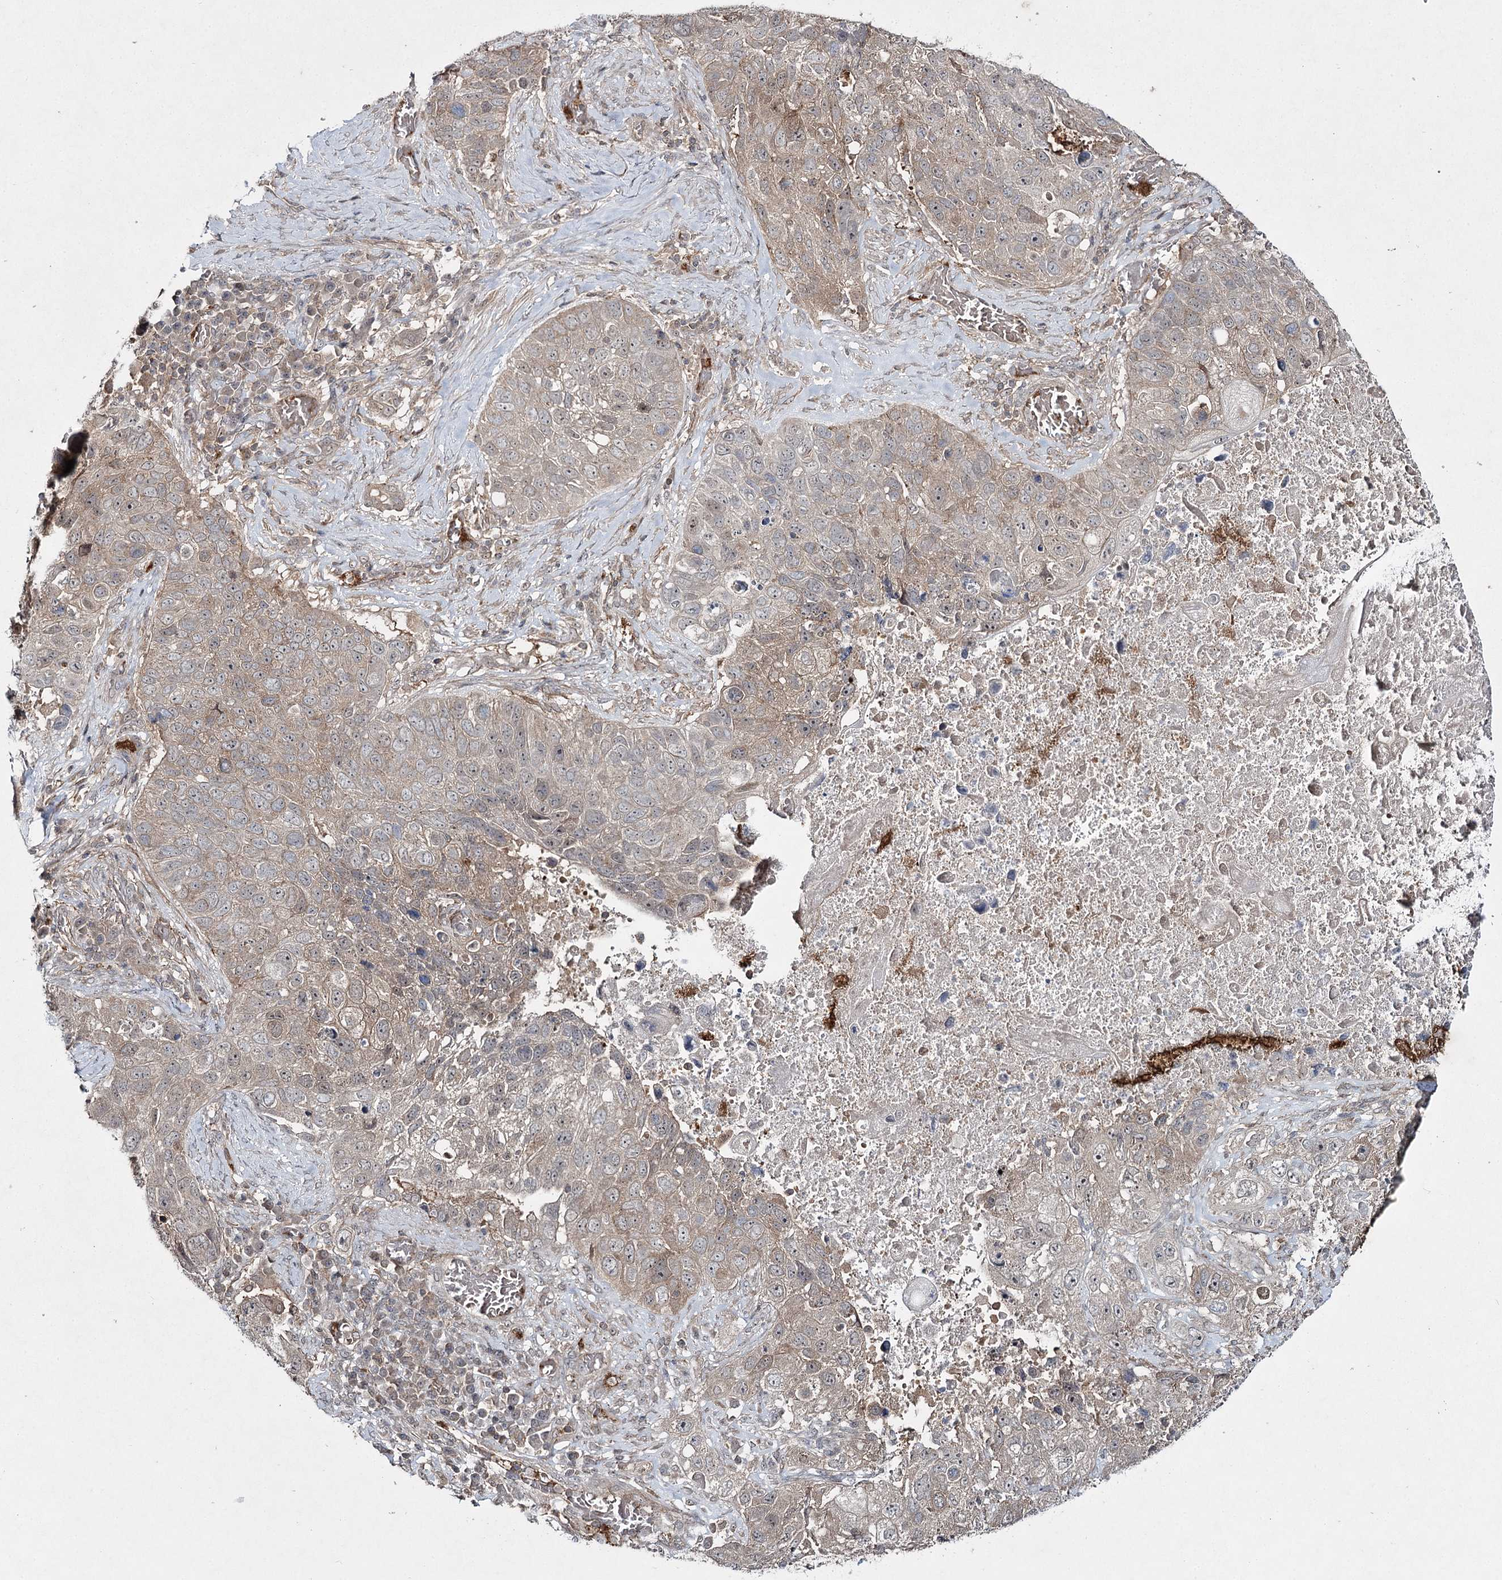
{"staining": {"intensity": "weak", "quantity": "25%-75%", "location": "cytoplasmic/membranous"}, "tissue": "lung cancer", "cell_type": "Tumor cells", "image_type": "cancer", "snomed": [{"axis": "morphology", "description": "Squamous cell carcinoma, NOS"}, {"axis": "topography", "description": "Lung"}], "caption": "Human lung cancer (squamous cell carcinoma) stained with a protein marker exhibits weak staining in tumor cells.", "gene": "WDR44", "patient": {"sex": "male", "age": 61}}